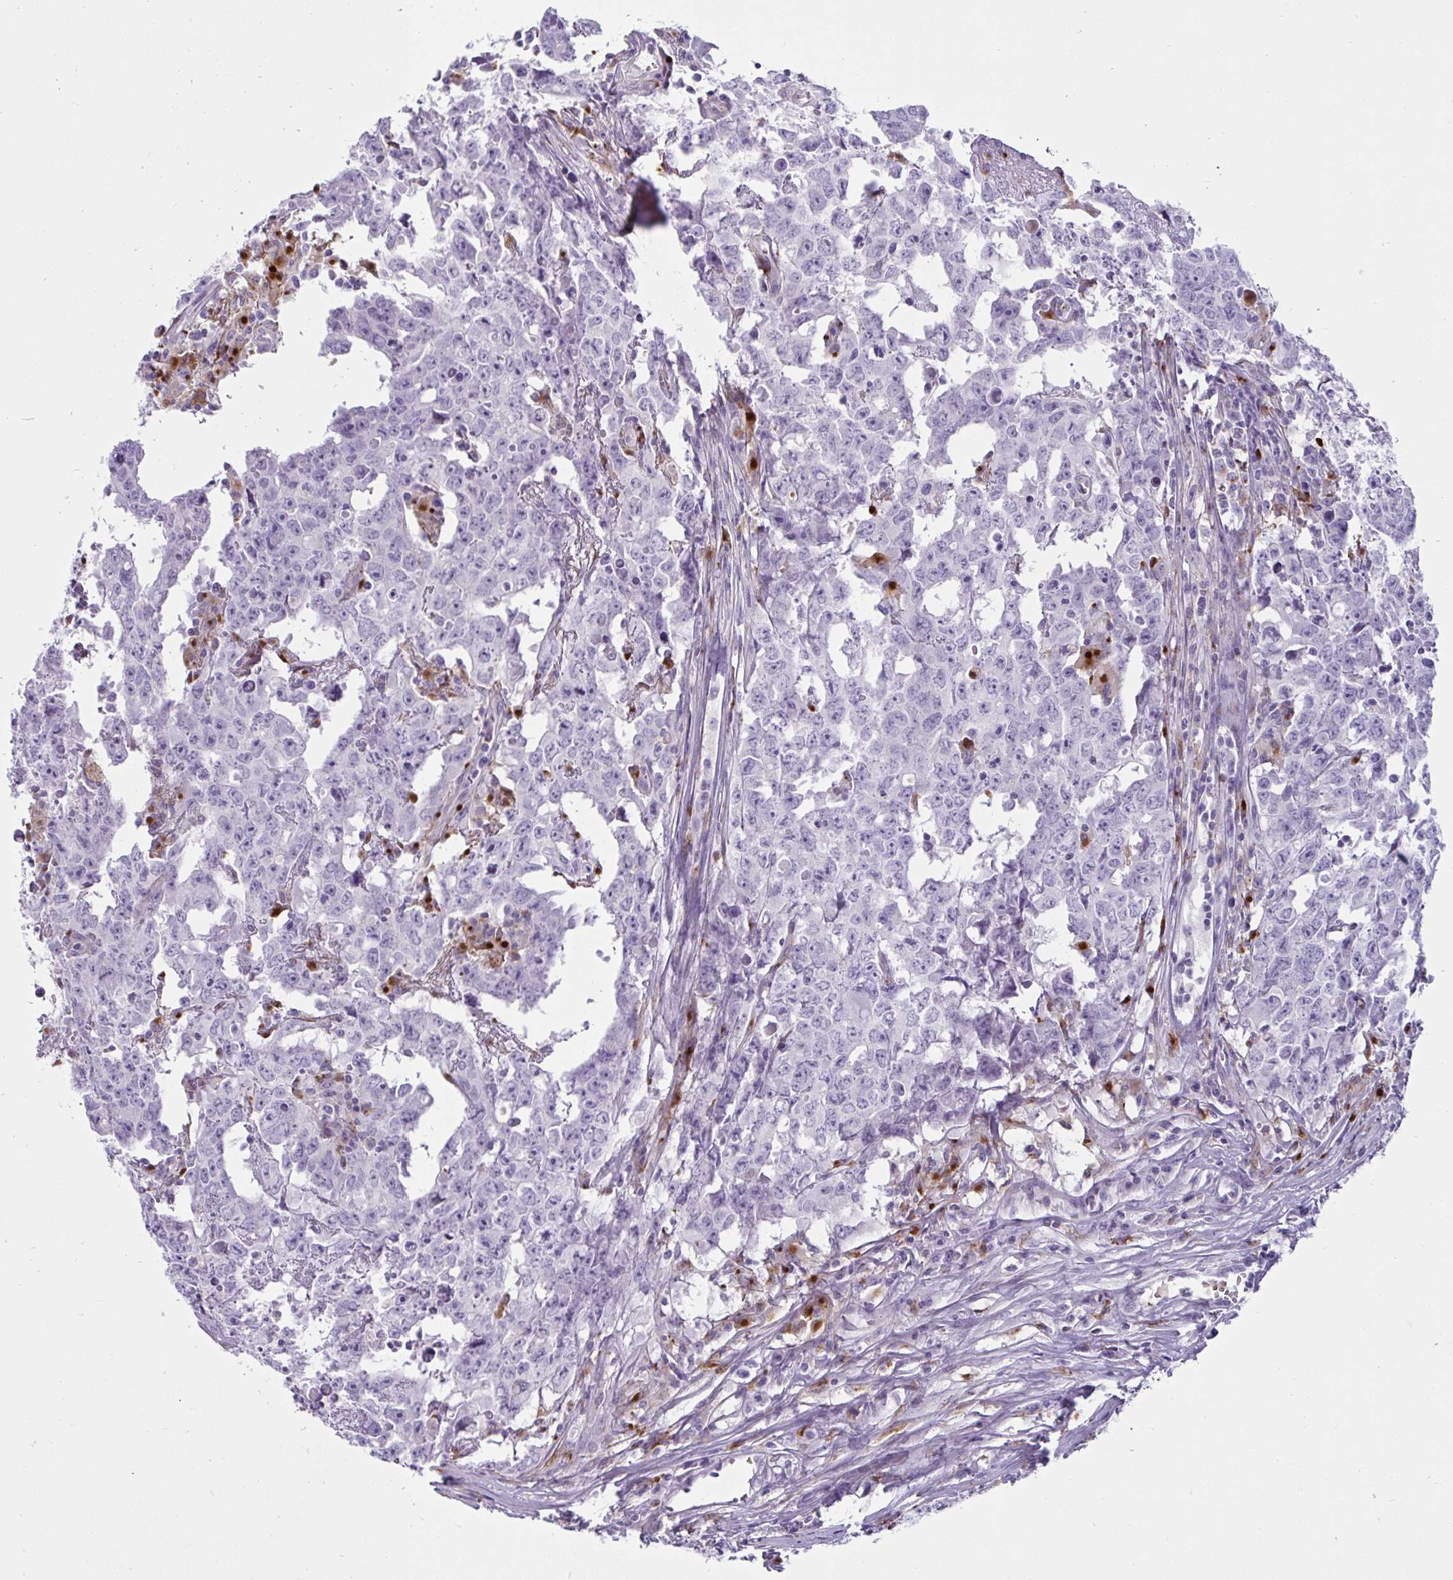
{"staining": {"intensity": "negative", "quantity": "none", "location": "none"}, "tissue": "testis cancer", "cell_type": "Tumor cells", "image_type": "cancer", "snomed": [{"axis": "morphology", "description": "Carcinoma, Embryonal, NOS"}, {"axis": "topography", "description": "Testis"}], "caption": "An IHC image of testis embryonal carcinoma is shown. There is no staining in tumor cells of testis embryonal carcinoma. (IHC, brightfield microscopy, high magnification).", "gene": "CTSZ", "patient": {"sex": "male", "age": 22}}